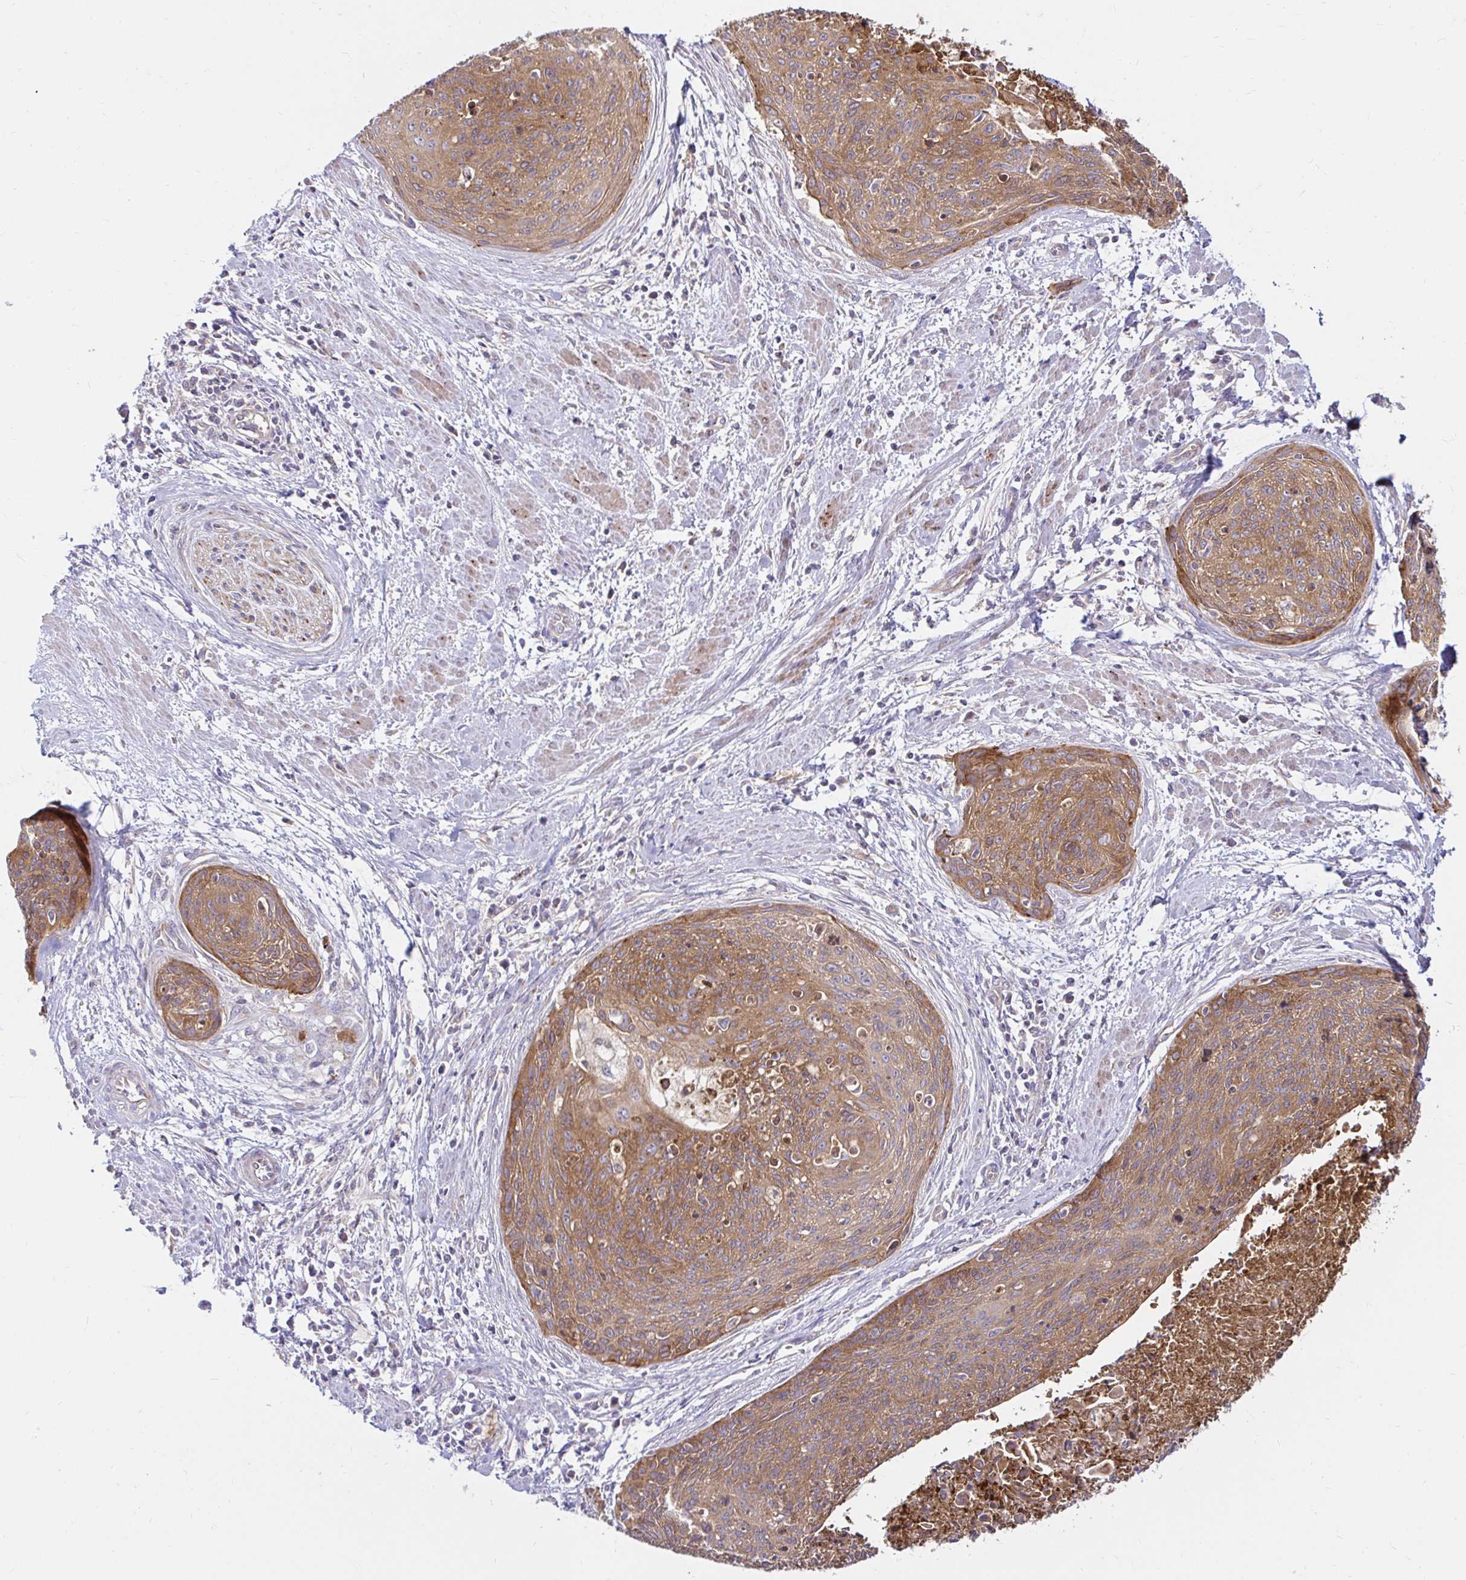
{"staining": {"intensity": "moderate", "quantity": ">75%", "location": "cytoplasmic/membranous"}, "tissue": "cervical cancer", "cell_type": "Tumor cells", "image_type": "cancer", "snomed": [{"axis": "morphology", "description": "Squamous cell carcinoma, NOS"}, {"axis": "topography", "description": "Cervix"}], "caption": "Moderate cytoplasmic/membranous expression for a protein is present in about >75% of tumor cells of cervical cancer (squamous cell carcinoma) using immunohistochemistry.", "gene": "ITGA2", "patient": {"sex": "female", "age": 55}}